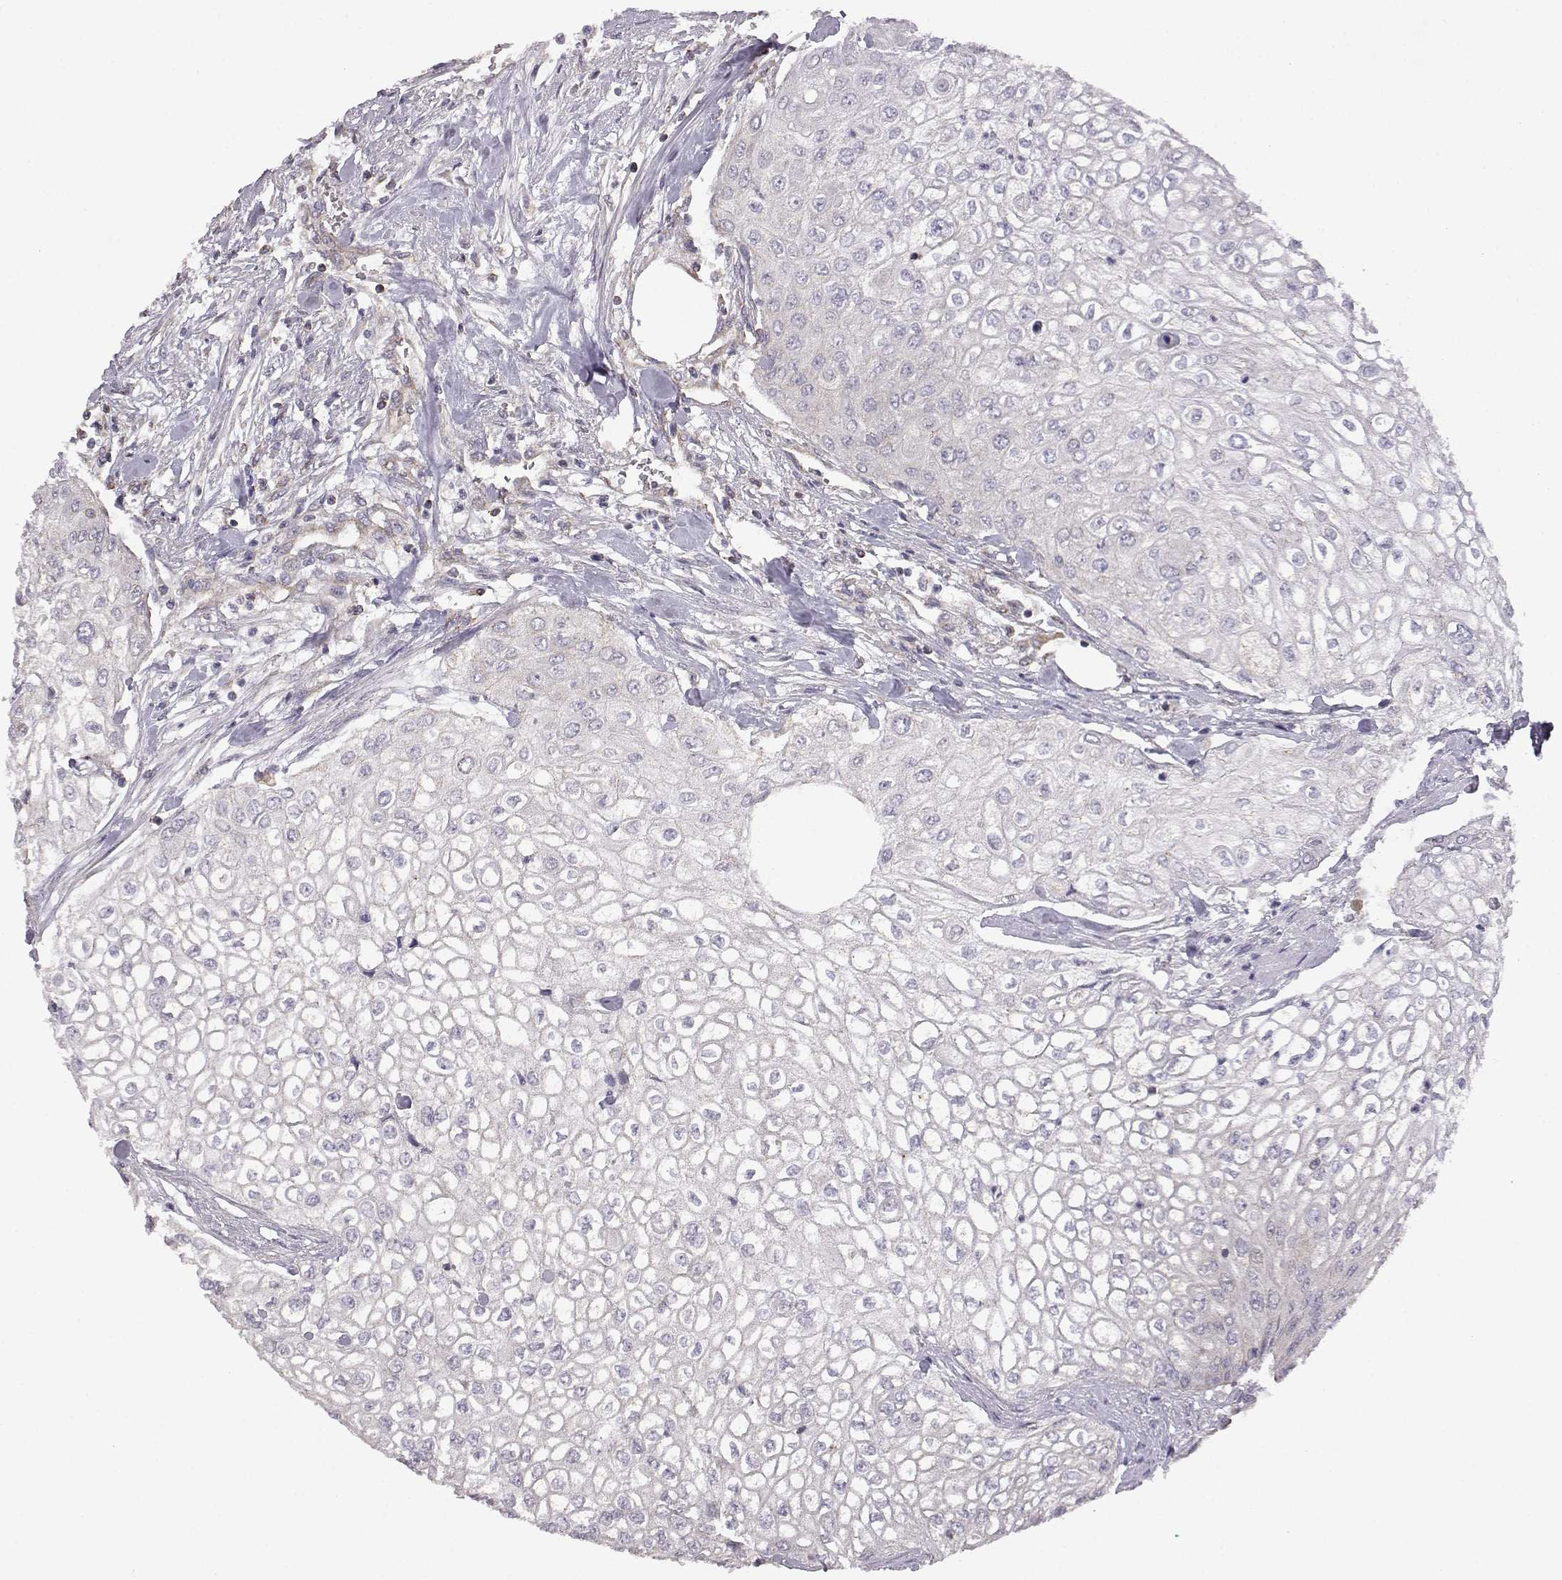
{"staining": {"intensity": "negative", "quantity": "none", "location": "none"}, "tissue": "urothelial cancer", "cell_type": "Tumor cells", "image_type": "cancer", "snomed": [{"axis": "morphology", "description": "Urothelial carcinoma, High grade"}, {"axis": "topography", "description": "Urinary bladder"}], "caption": "A photomicrograph of urothelial cancer stained for a protein displays no brown staining in tumor cells. (DAB immunohistochemistry (IHC) visualized using brightfield microscopy, high magnification).", "gene": "DDC", "patient": {"sex": "male", "age": 62}}